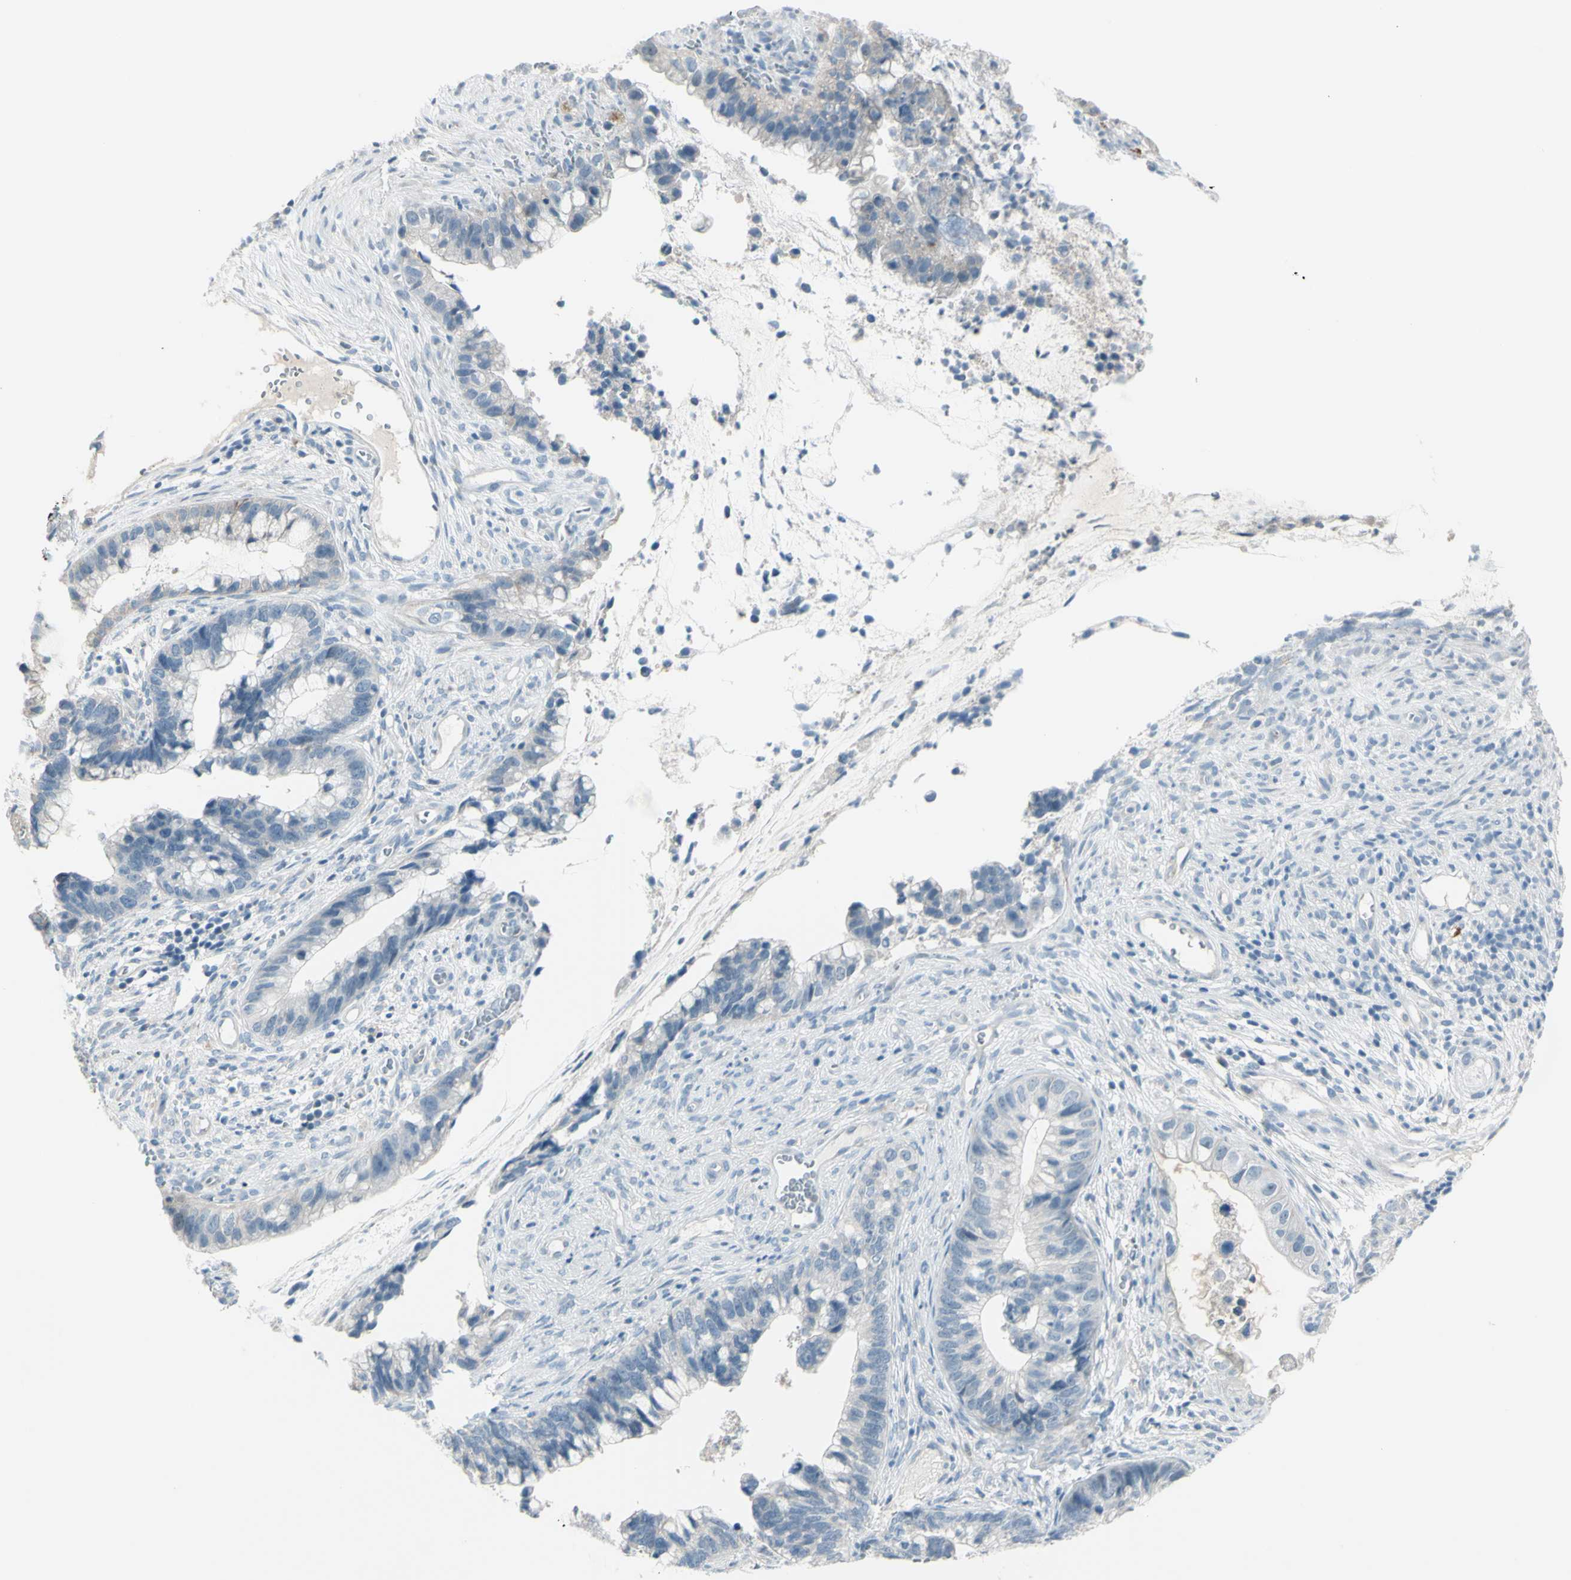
{"staining": {"intensity": "negative", "quantity": "none", "location": "none"}, "tissue": "cervical cancer", "cell_type": "Tumor cells", "image_type": "cancer", "snomed": [{"axis": "morphology", "description": "Adenocarcinoma, NOS"}, {"axis": "topography", "description": "Cervix"}], "caption": "Photomicrograph shows no significant protein positivity in tumor cells of adenocarcinoma (cervical).", "gene": "GPR34", "patient": {"sex": "female", "age": 44}}